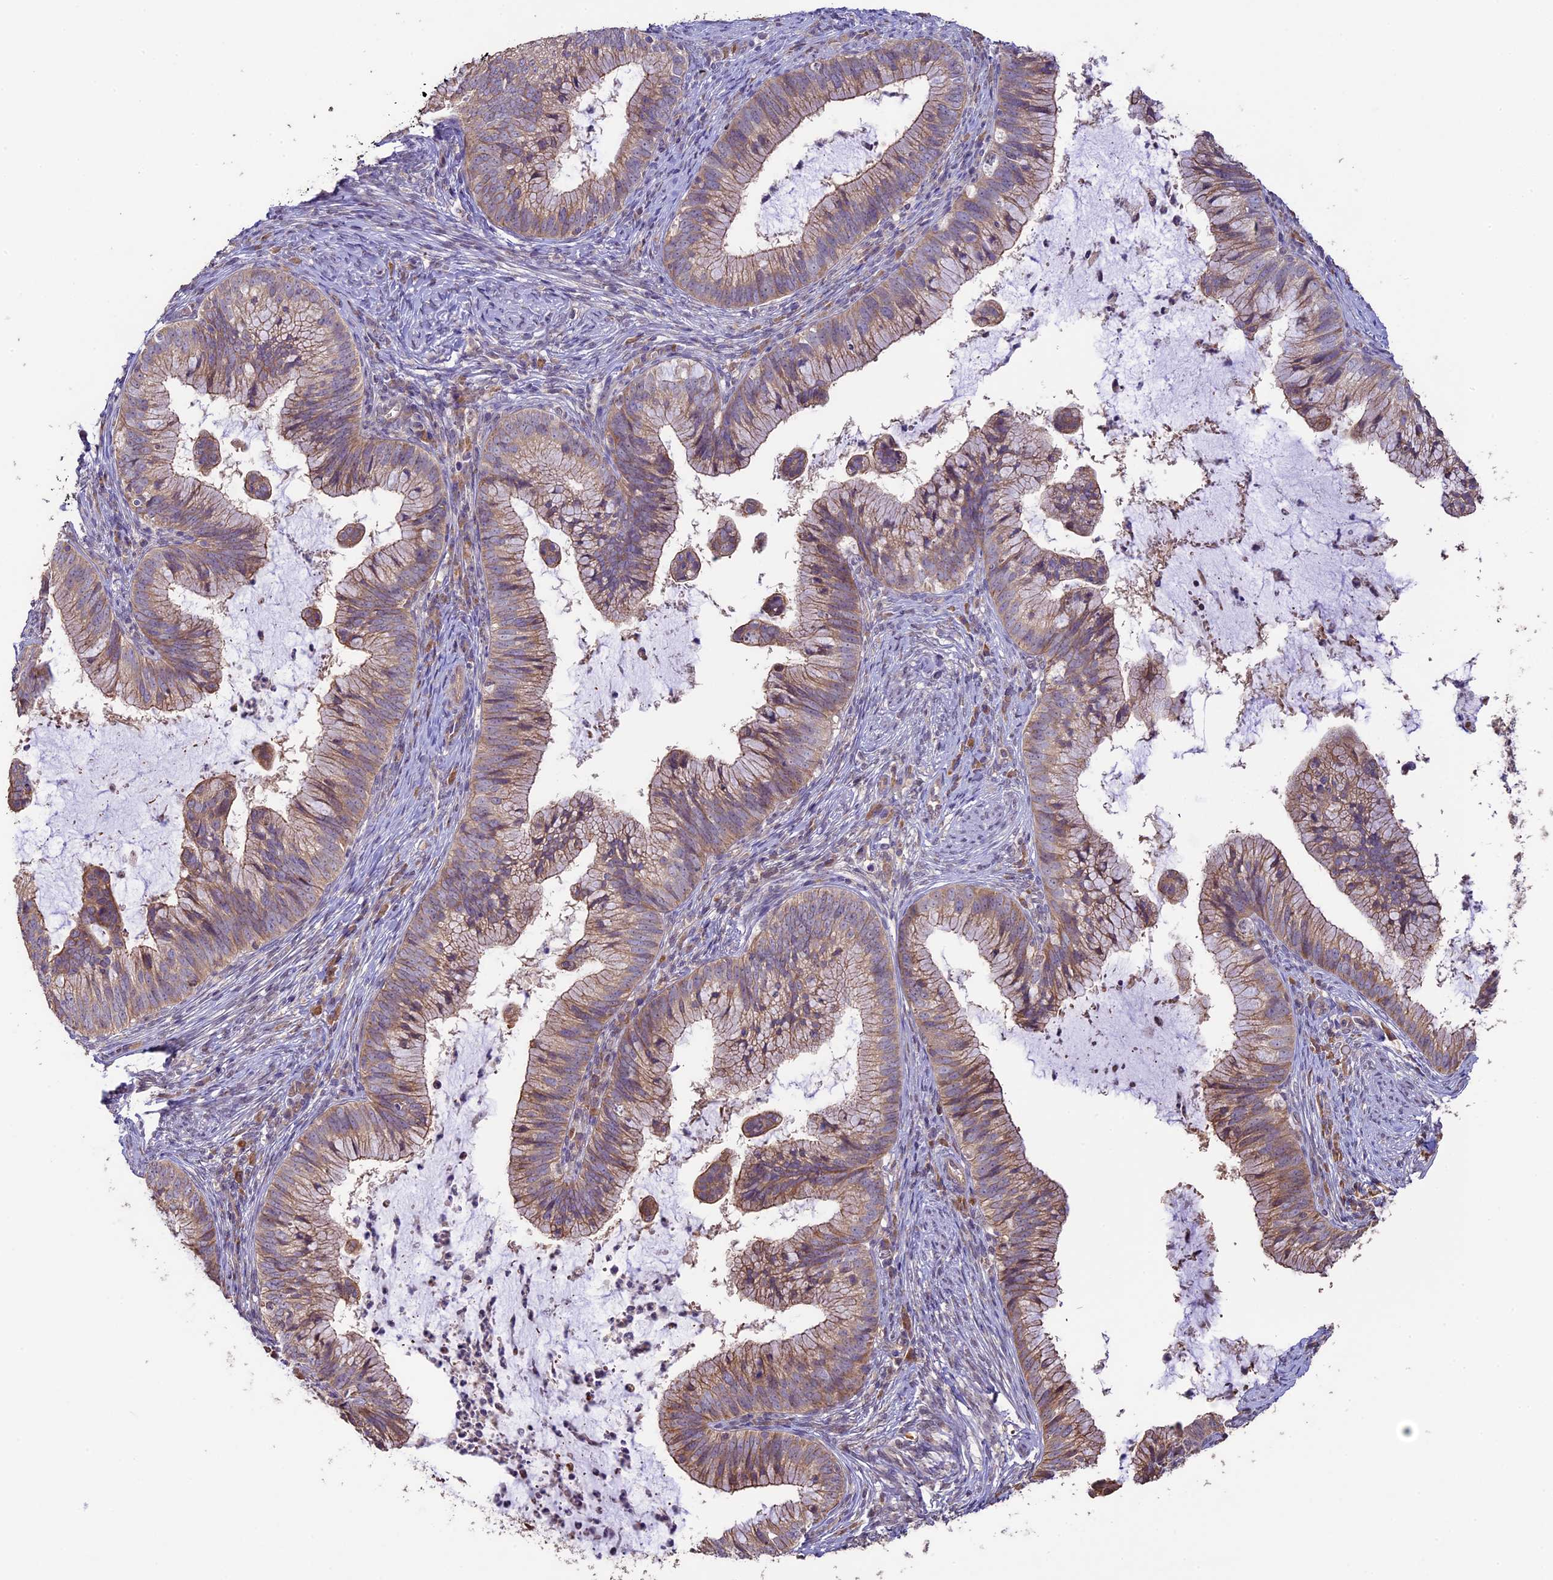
{"staining": {"intensity": "weak", "quantity": ">75%", "location": "cytoplasmic/membranous"}, "tissue": "cervical cancer", "cell_type": "Tumor cells", "image_type": "cancer", "snomed": [{"axis": "morphology", "description": "Adenocarcinoma, NOS"}, {"axis": "topography", "description": "Cervix"}], "caption": "Approximately >75% of tumor cells in human cervical cancer show weak cytoplasmic/membranous protein staining as visualized by brown immunohistochemical staining.", "gene": "BCAS4", "patient": {"sex": "female", "age": 36}}